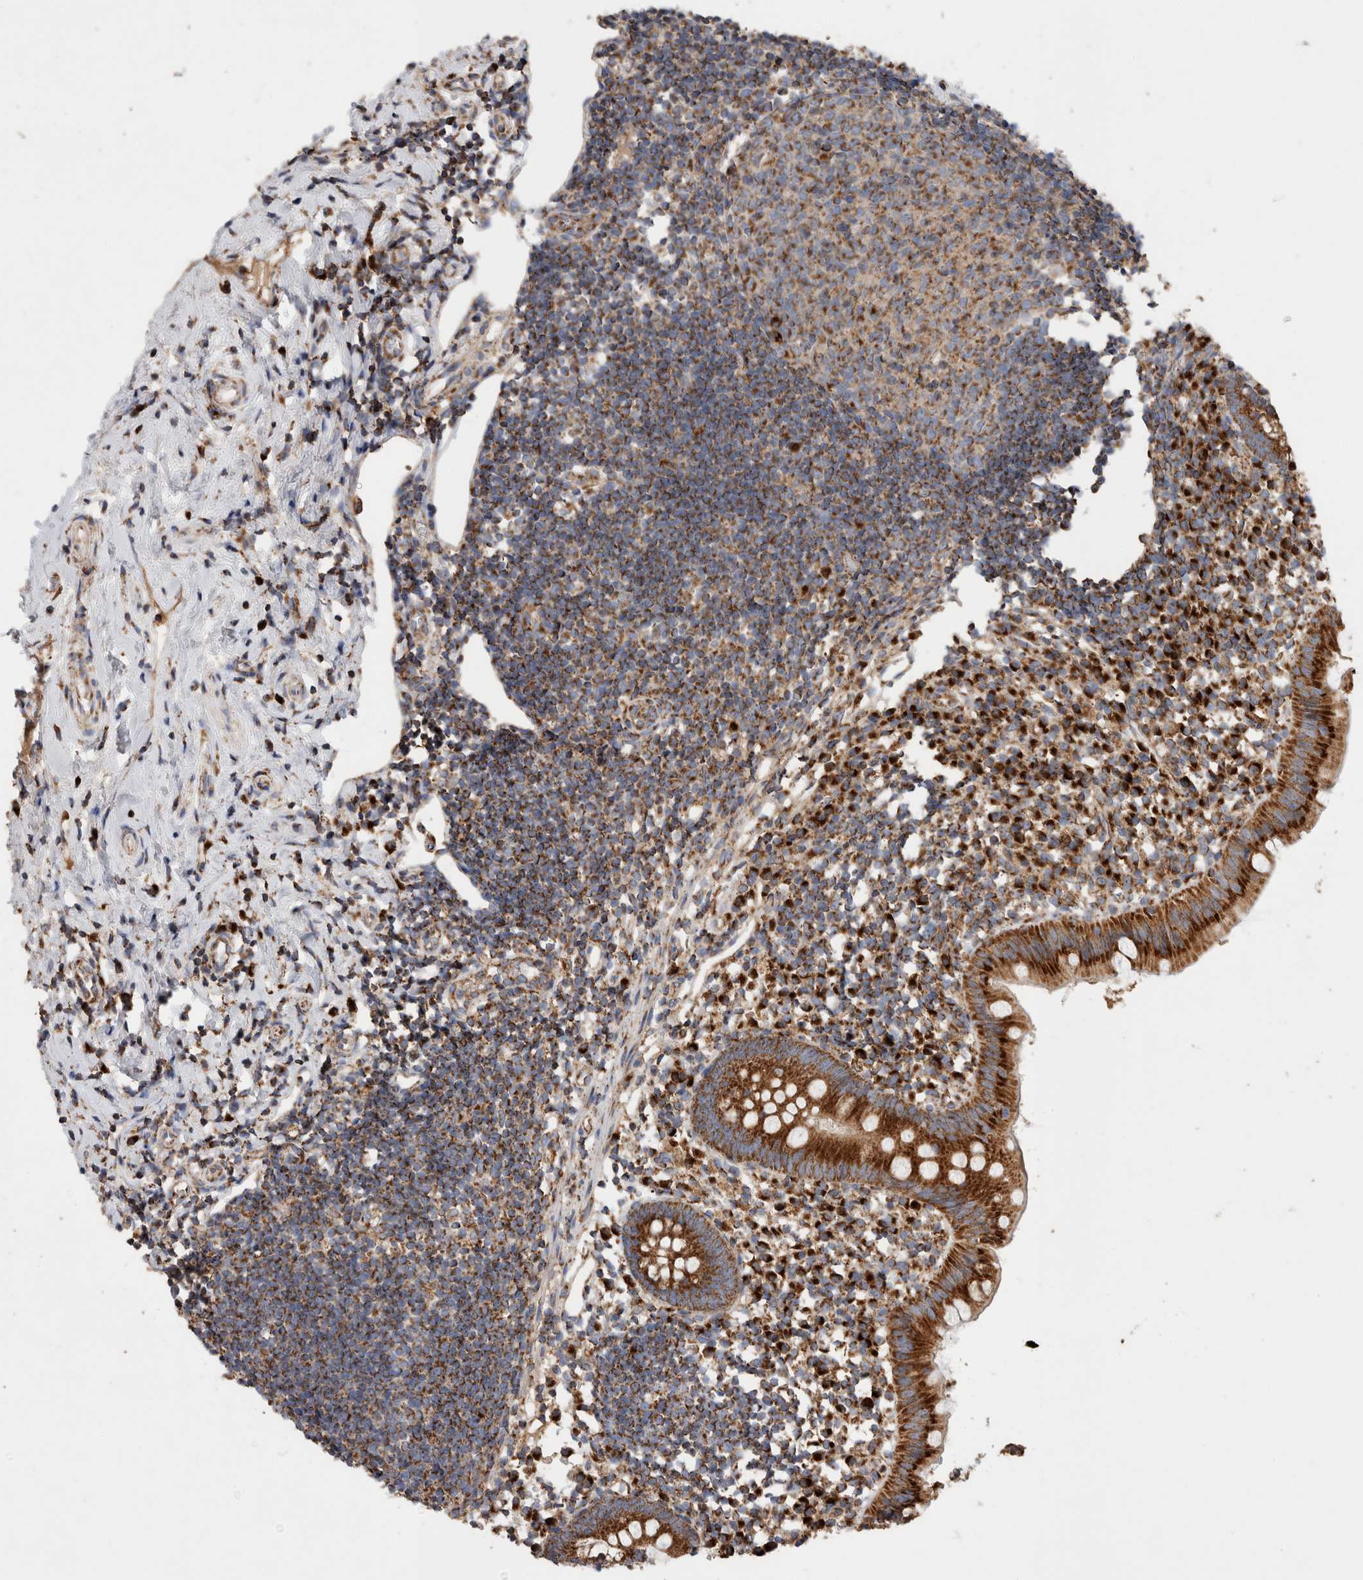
{"staining": {"intensity": "strong", "quantity": ">75%", "location": "cytoplasmic/membranous"}, "tissue": "appendix", "cell_type": "Glandular cells", "image_type": "normal", "snomed": [{"axis": "morphology", "description": "Normal tissue, NOS"}, {"axis": "topography", "description": "Appendix"}], "caption": "Human appendix stained with a brown dye shows strong cytoplasmic/membranous positive expression in about >75% of glandular cells.", "gene": "IARS2", "patient": {"sex": "female", "age": 20}}